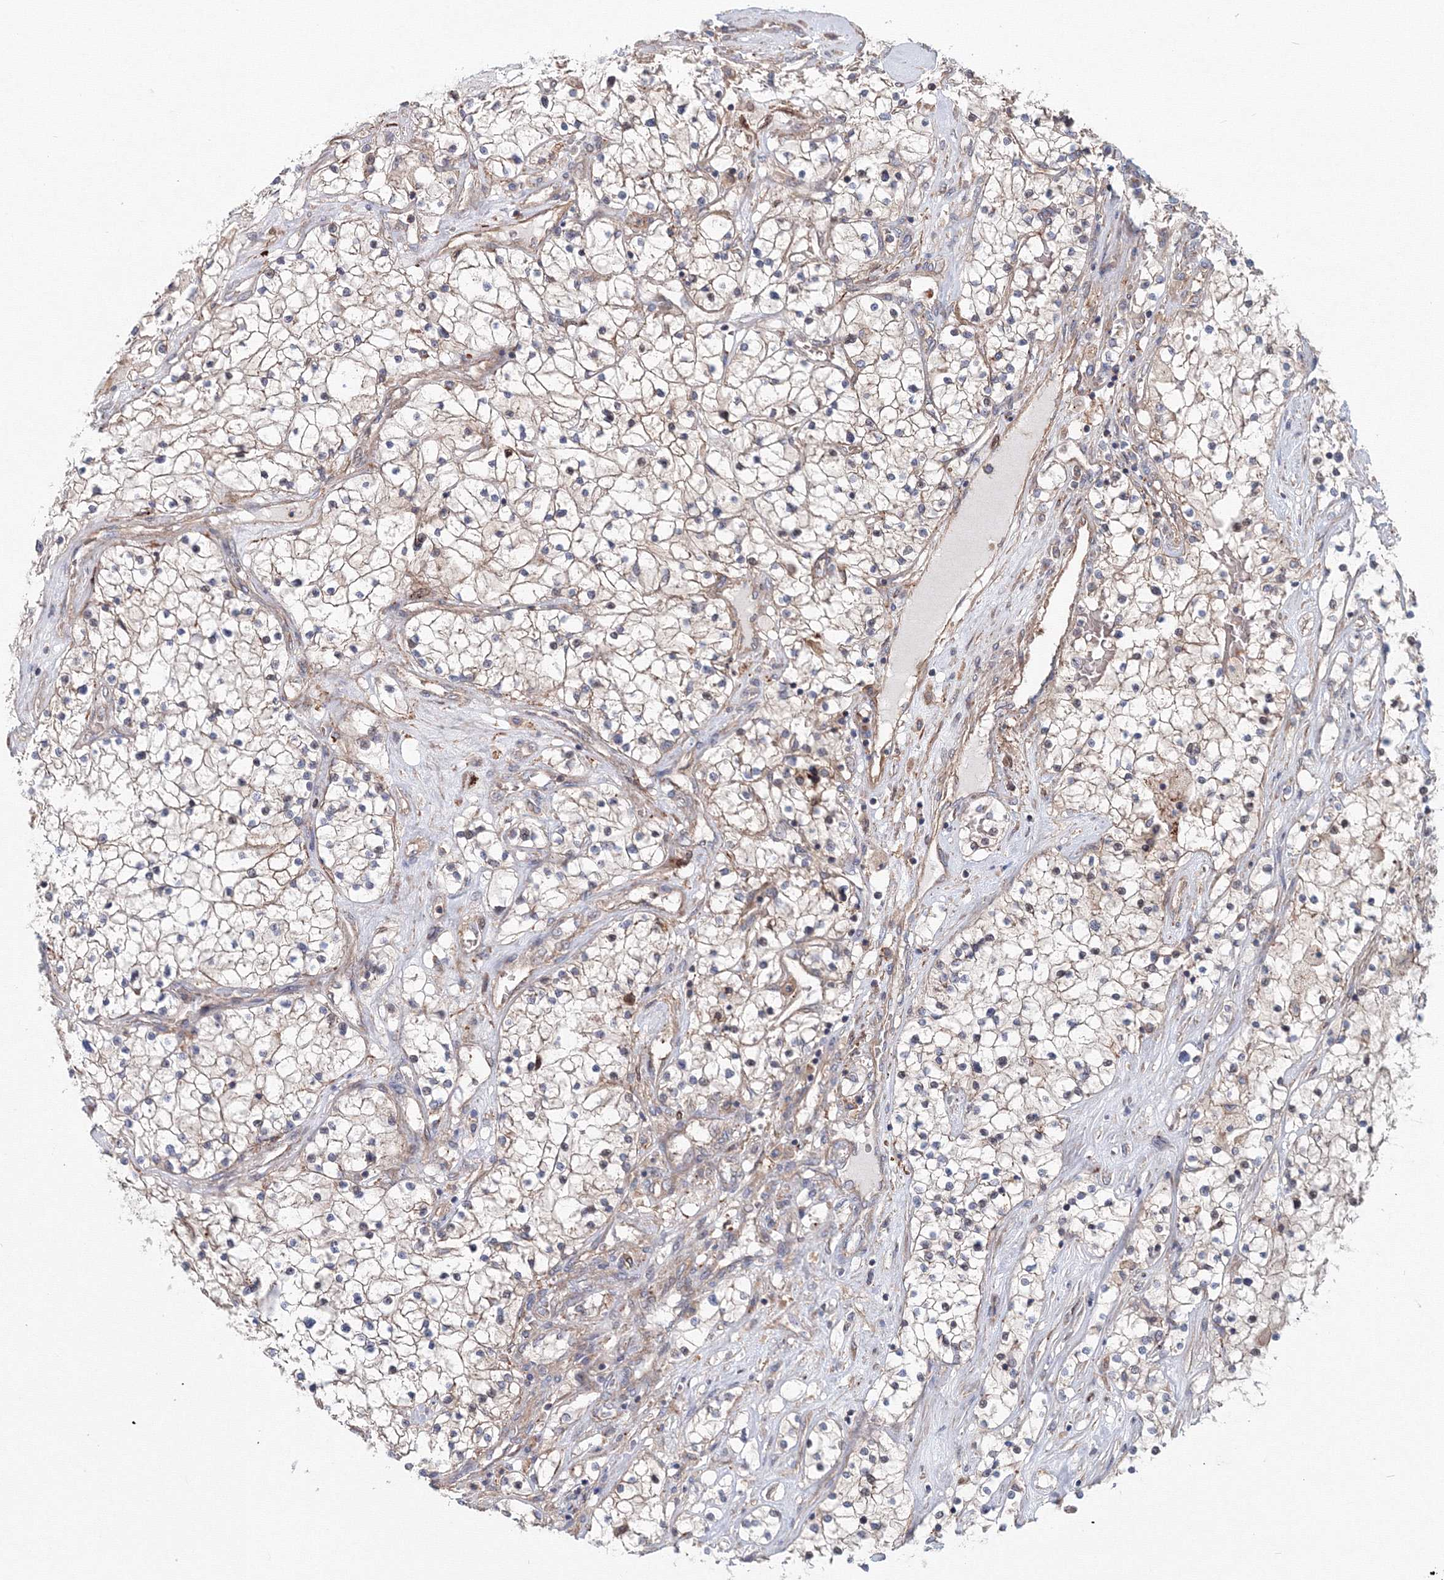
{"staining": {"intensity": "weak", "quantity": "<25%", "location": "cytoplasmic/membranous"}, "tissue": "renal cancer", "cell_type": "Tumor cells", "image_type": "cancer", "snomed": [{"axis": "morphology", "description": "Normal tissue, NOS"}, {"axis": "morphology", "description": "Adenocarcinoma, NOS"}, {"axis": "topography", "description": "Kidney"}], "caption": "High magnification brightfield microscopy of renal cancer stained with DAB (brown) and counterstained with hematoxylin (blue): tumor cells show no significant staining.", "gene": "EXOC1", "patient": {"sex": "male", "age": 68}}